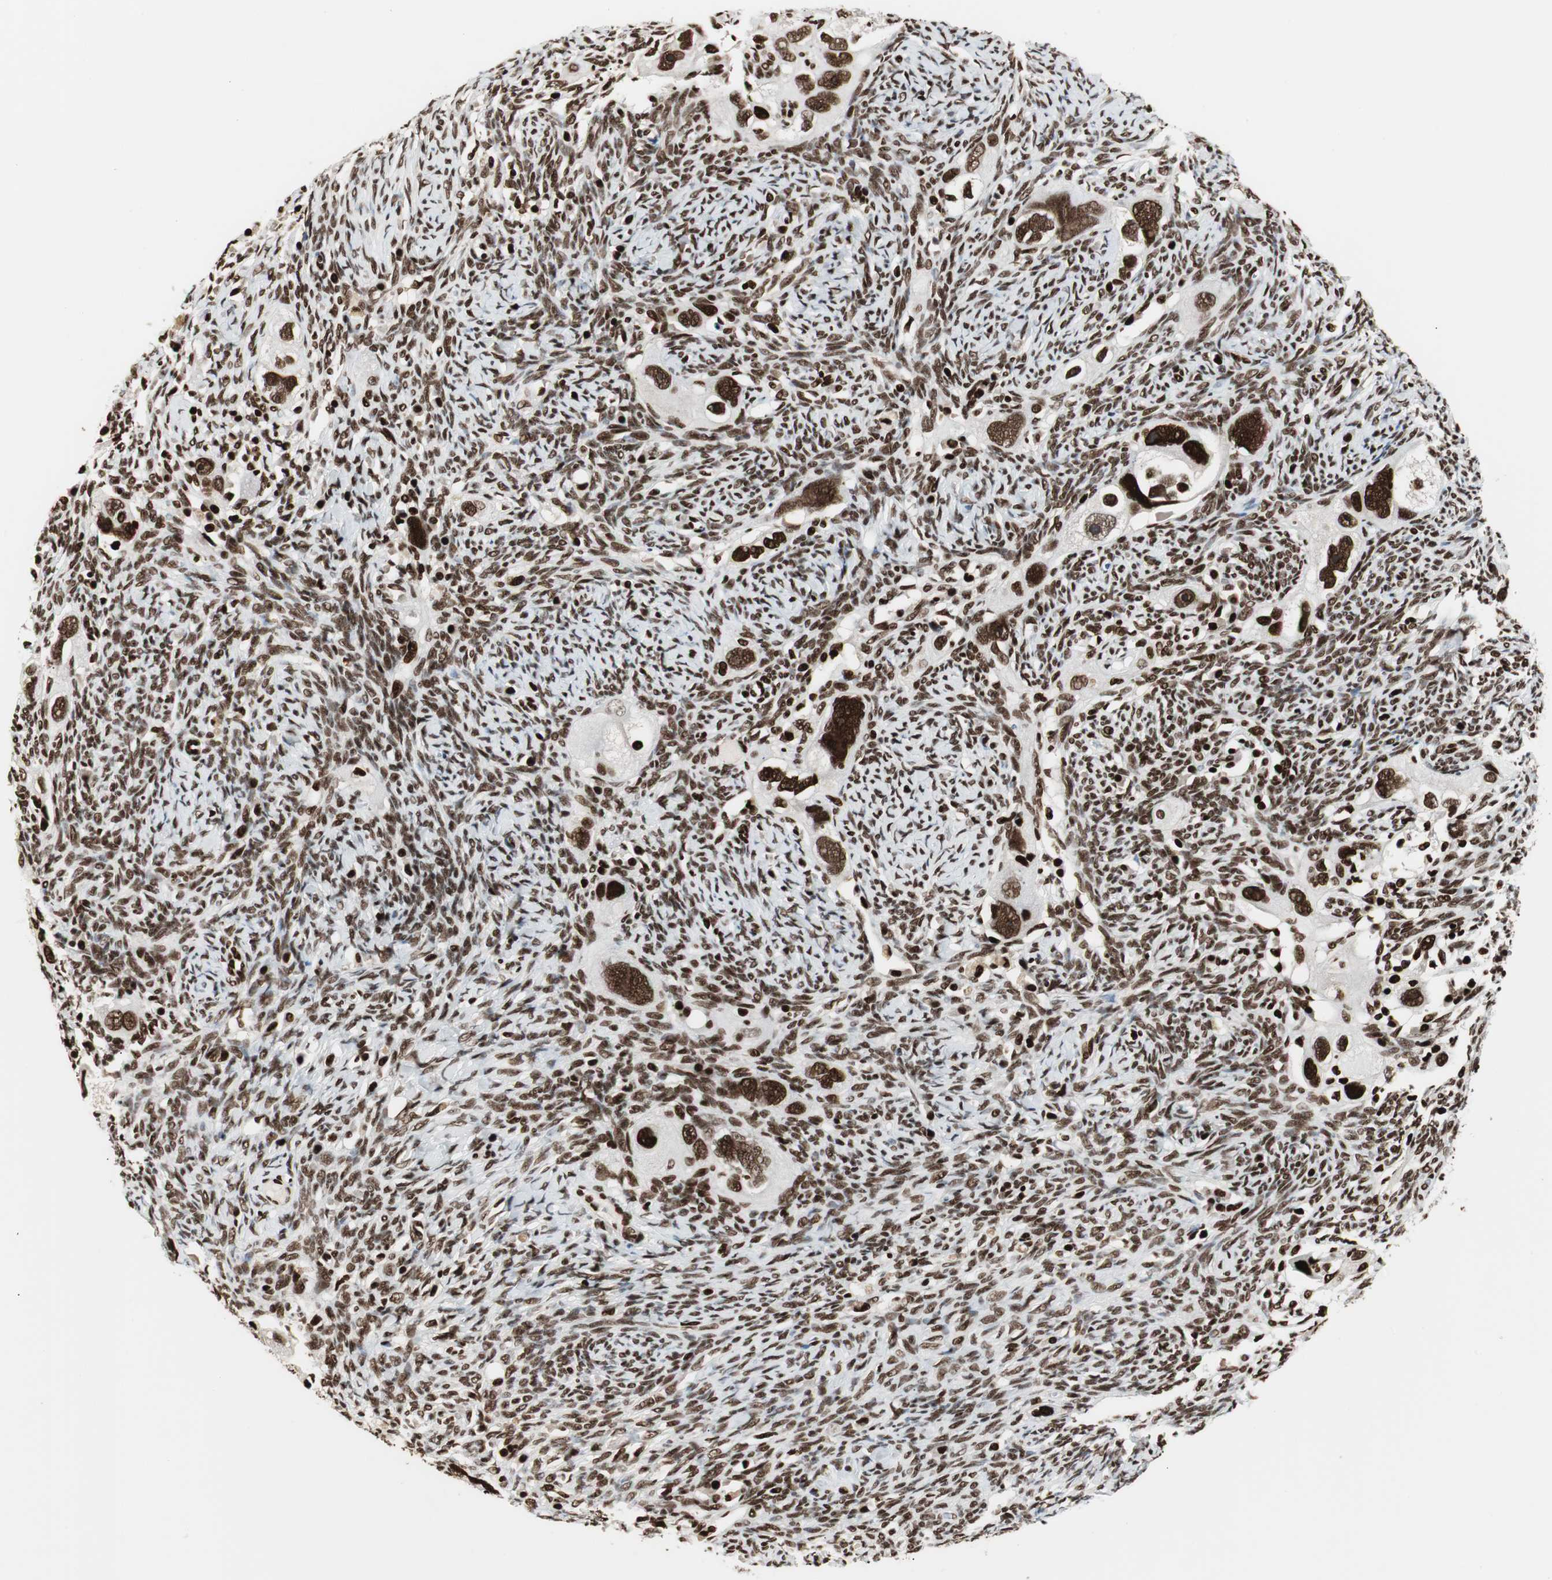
{"staining": {"intensity": "strong", "quantity": ">75%", "location": "nuclear"}, "tissue": "ovarian cancer", "cell_type": "Tumor cells", "image_type": "cancer", "snomed": [{"axis": "morphology", "description": "Normal tissue, NOS"}, {"axis": "morphology", "description": "Cystadenocarcinoma, serous, NOS"}, {"axis": "topography", "description": "Ovary"}], "caption": "Ovarian cancer tissue displays strong nuclear positivity in about >75% of tumor cells, visualized by immunohistochemistry. The staining was performed using DAB (3,3'-diaminobenzidine) to visualize the protein expression in brown, while the nuclei were stained in blue with hematoxylin (Magnification: 20x).", "gene": "MTA2", "patient": {"sex": "female", "age": 62}}